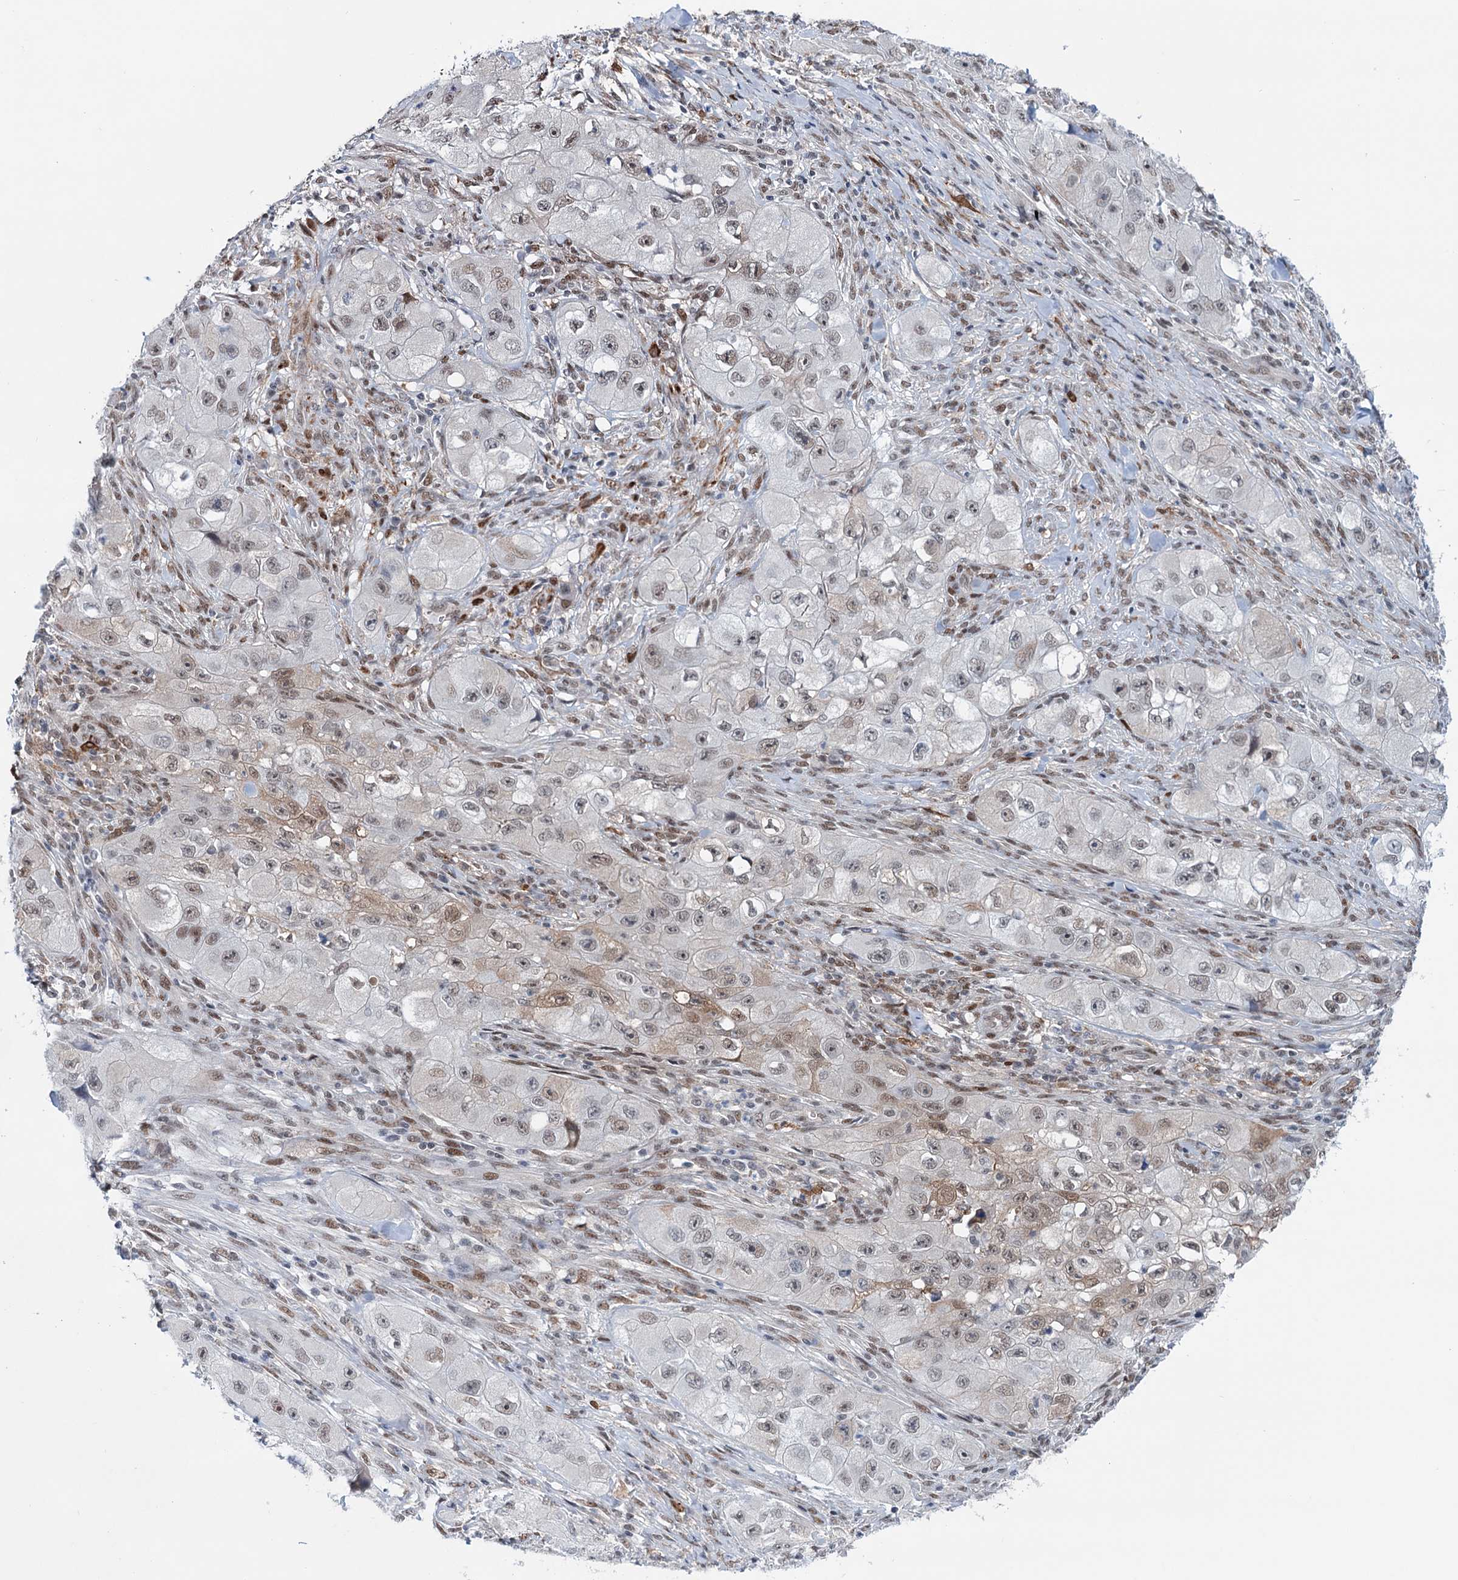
{"staining": {"intensity": "weak", "quantity": "25%-75%", "location": "nuclear"}, "tissue": "skin cancer", "cell_type": "Tumor cells", "image_type": "cancer", "snomed": [{"axis": "morphology", "description": "Squamous cell carcinoma, NOS"}, {"axis": "topography", "description": "Skin"}, {"axis": "topography", "description": "Subcutis"}], "caption": "This image exhibits immunohistochemistry staining of human squamous cell carcinoma (skin), with low weak nuclear expression in approximately 25%-75% of tumor cells.", "gene": "FAM53A", "patient": {"sex": "male", "age": 73}}